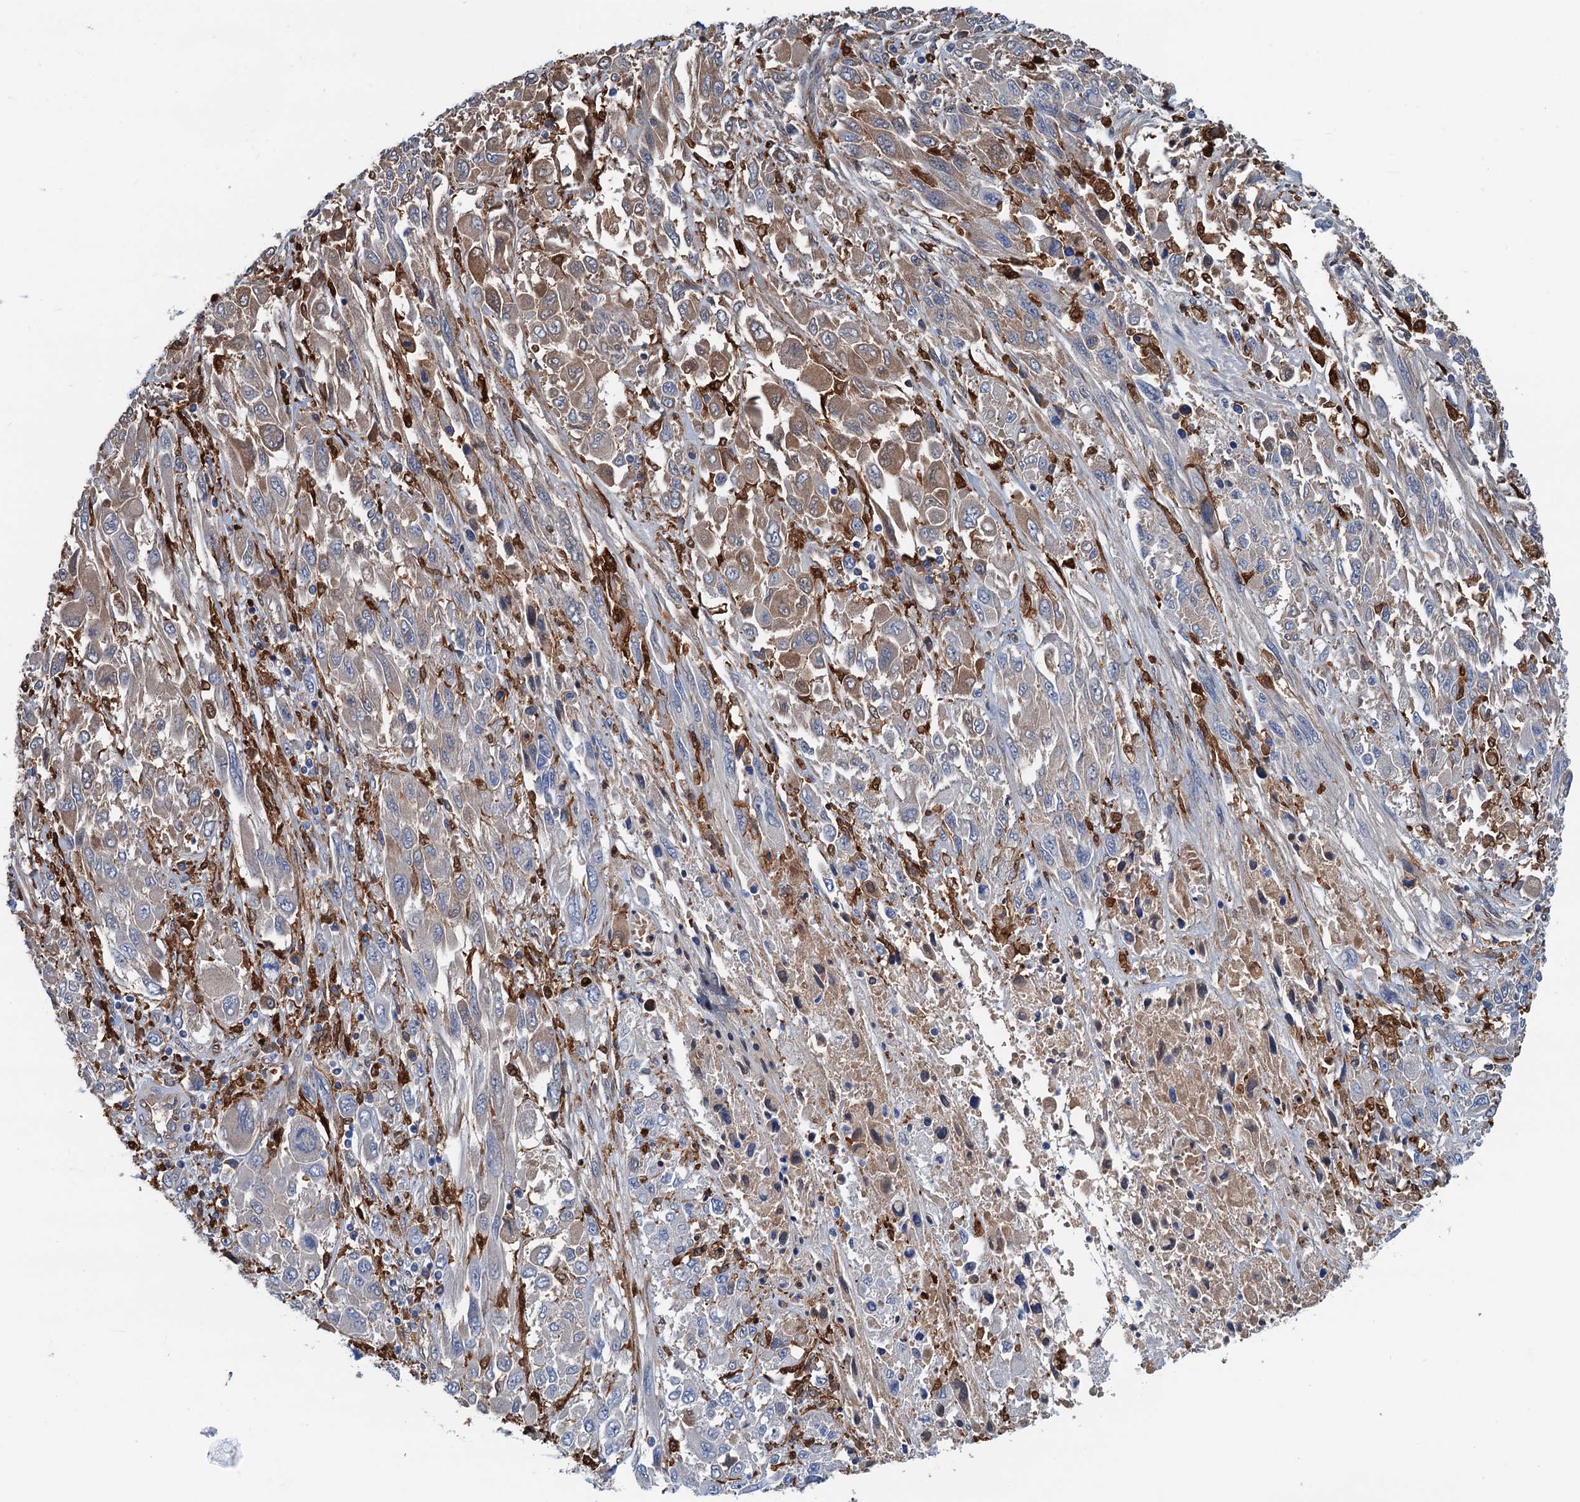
{"staining": {"intensity": "moderate", "quantity": "25%-75%", "location": "cytoplasmic/membranous"}, "tissue": "melanoma", "cell_type": "Tumor cells", "image_type": "cancer", "snomed": [{"axis": "morphology", "description": "Malignant melanoma, NOS"}, {"axis": "topography", "description": "Skin"}], "caption": "Malignant melanoma stained with a brown dye displays moderate cytoplasmic/membranous positive expression in approximately 25%-75% of tumor cells.", "gene": "CSTPP1", "patient": {"sex": "female", "age": 91}}